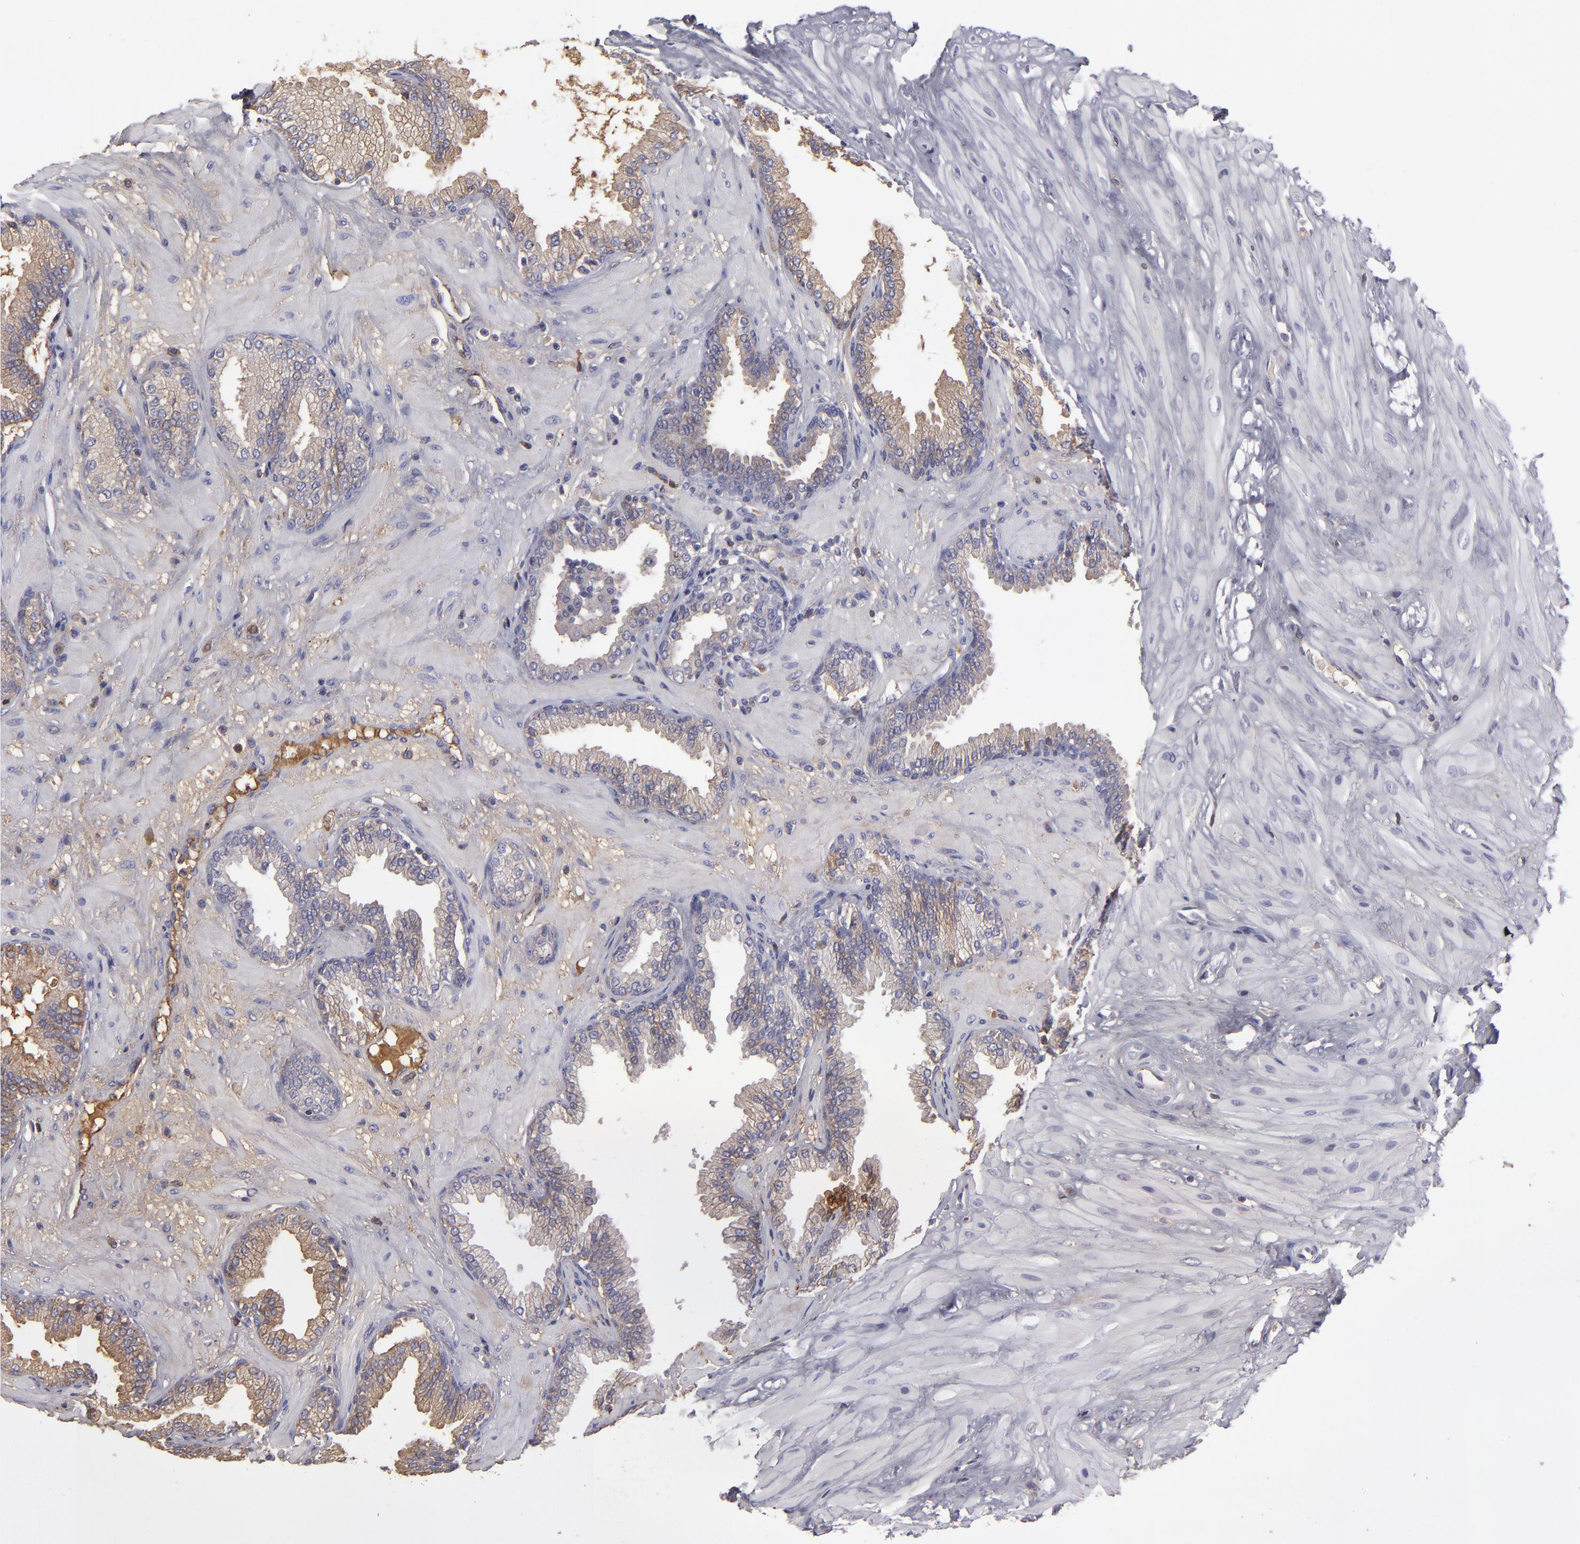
{"staining": {"intensity": "moderate", "quantity": "25%-75%", "location": "cytoplasmic/membranous"}, "tissue": "prostate", "cell_type": "Glandular cells", "image_type": "normal", "snomed": [{"axis": "morphology", "description": "Normal tissue, NOS"}, {"axis": "topography", "description": "Prostate"}], "caption": "Brown immunohistochemical staining in unremarkable prostate displays moderate cytoplasmic/membranous staining in about 25%-75% of glandular cells.", "gene": "ABCC4", "patient": {"sex": "male", "age": 64}}